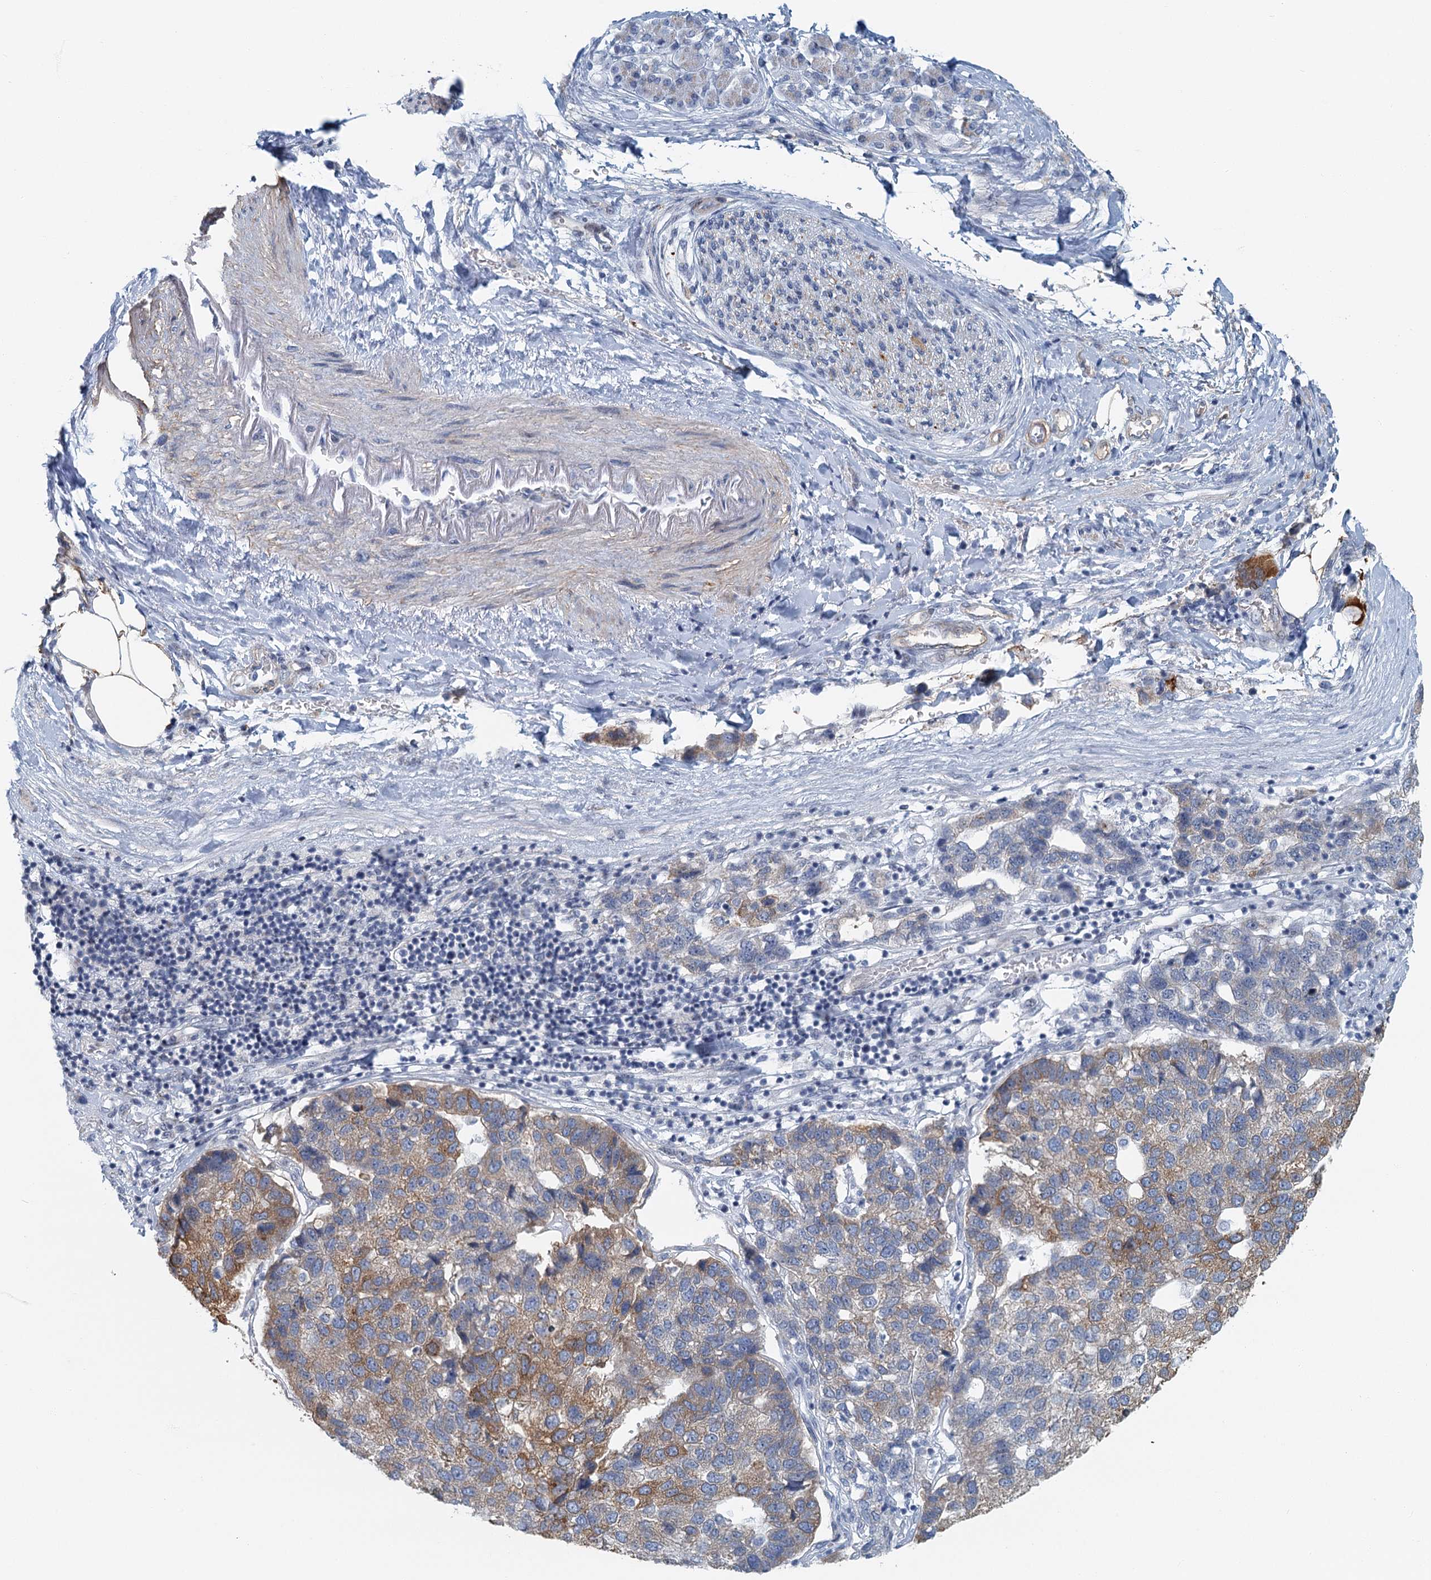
{"staining": {"intensity": "moderate", "quantity": "<25%", "location": "cytoplasmic/membranous"}, "tissue": "pancreatic cancer", "cell_type": "Tumor cells", "image_type": "cancer", "snomed": [{"axis": "morphology", "description": "Adenocarcinoma, NOS"}, {"axis": "topography", "description": "Pancreas"}], "caption": "Protein expression by IHC demonstrates moderate cytoplasmic/membranous staining in approximately <25% of tumor cells in pancreatic adenocarcinoma.", "gene": "ZNF527", "patient": {"sex": "female", "age": 61}}